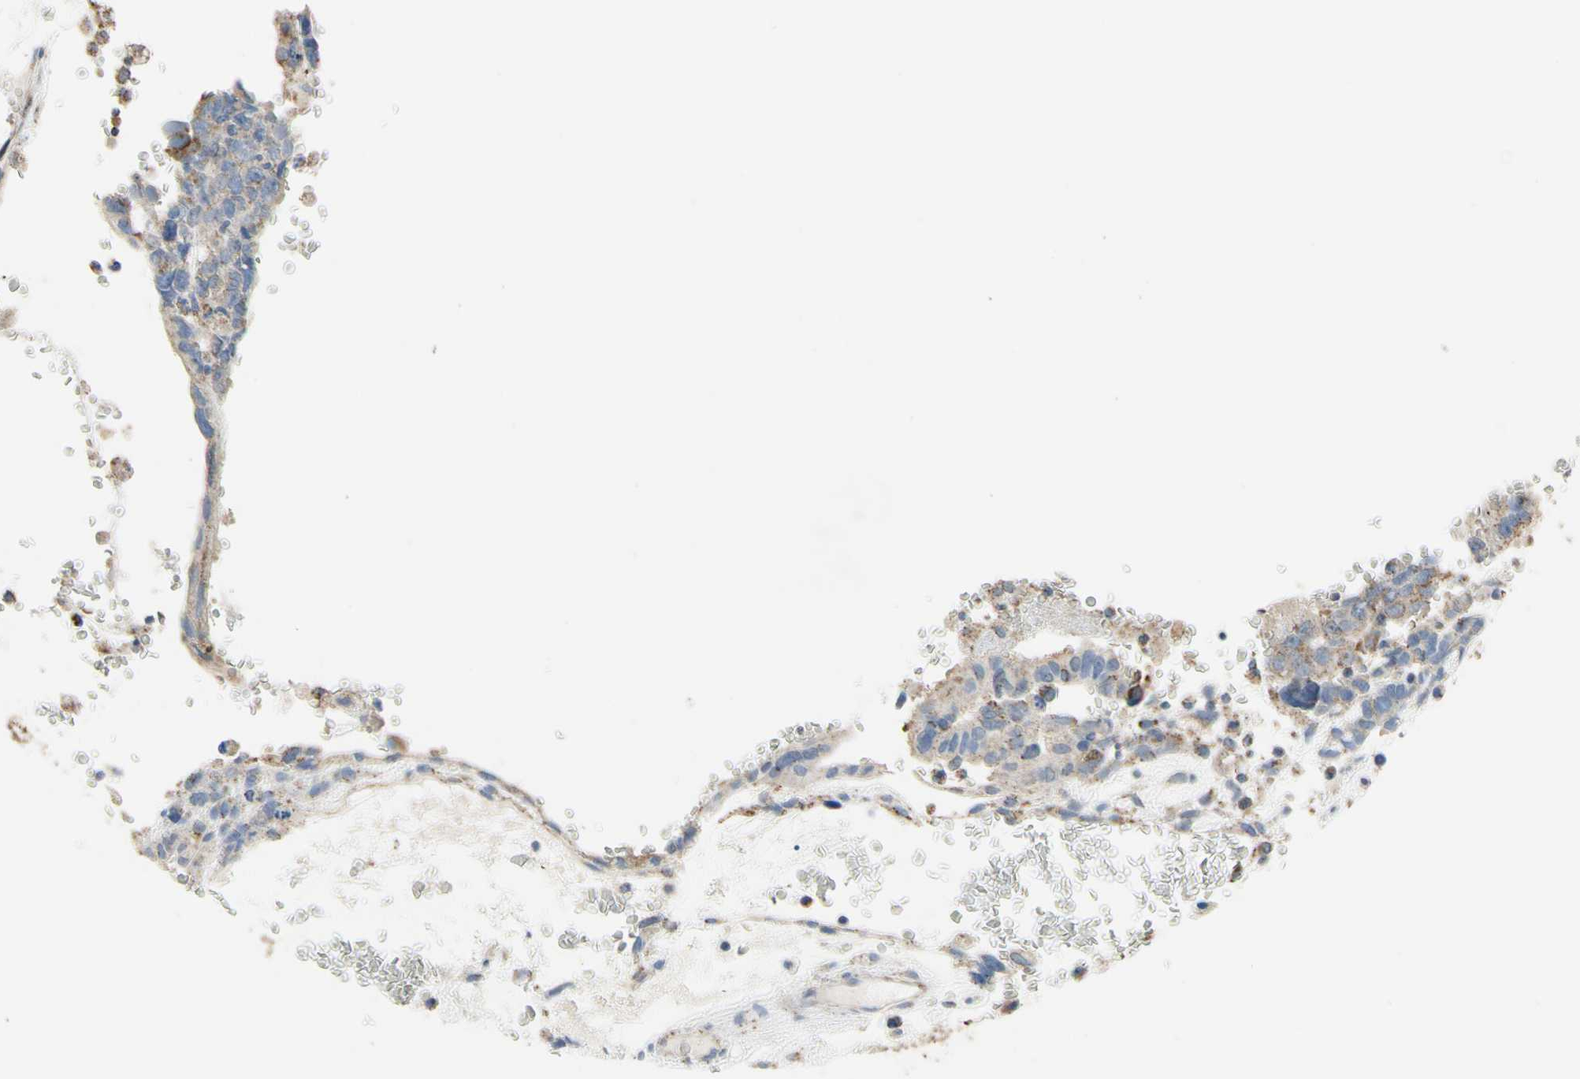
{"staining": {"intensity": "weak", "quantity": ">75%", "location": "cytoplasmic/membranous"}, "tissue": "testis cancer", "cell_type": "Tumor cells", "image_type": "cancer", "snomed": [{"axis": "morphology", "description": "Seminoma, NOS"}, {"axis": "morphology", "description": "Carcinoma, Embryonal, NOS"}, {"axis": "topography", "description": "Testis"}], "caption": "A histopathology image of testis embryonal carcinoma stained for a protein shows weak cytoplasmic/membranous brown staining in tumor cells.", "gene": "CMKLR2", "patient": {"sex": "male", "age": 52}}